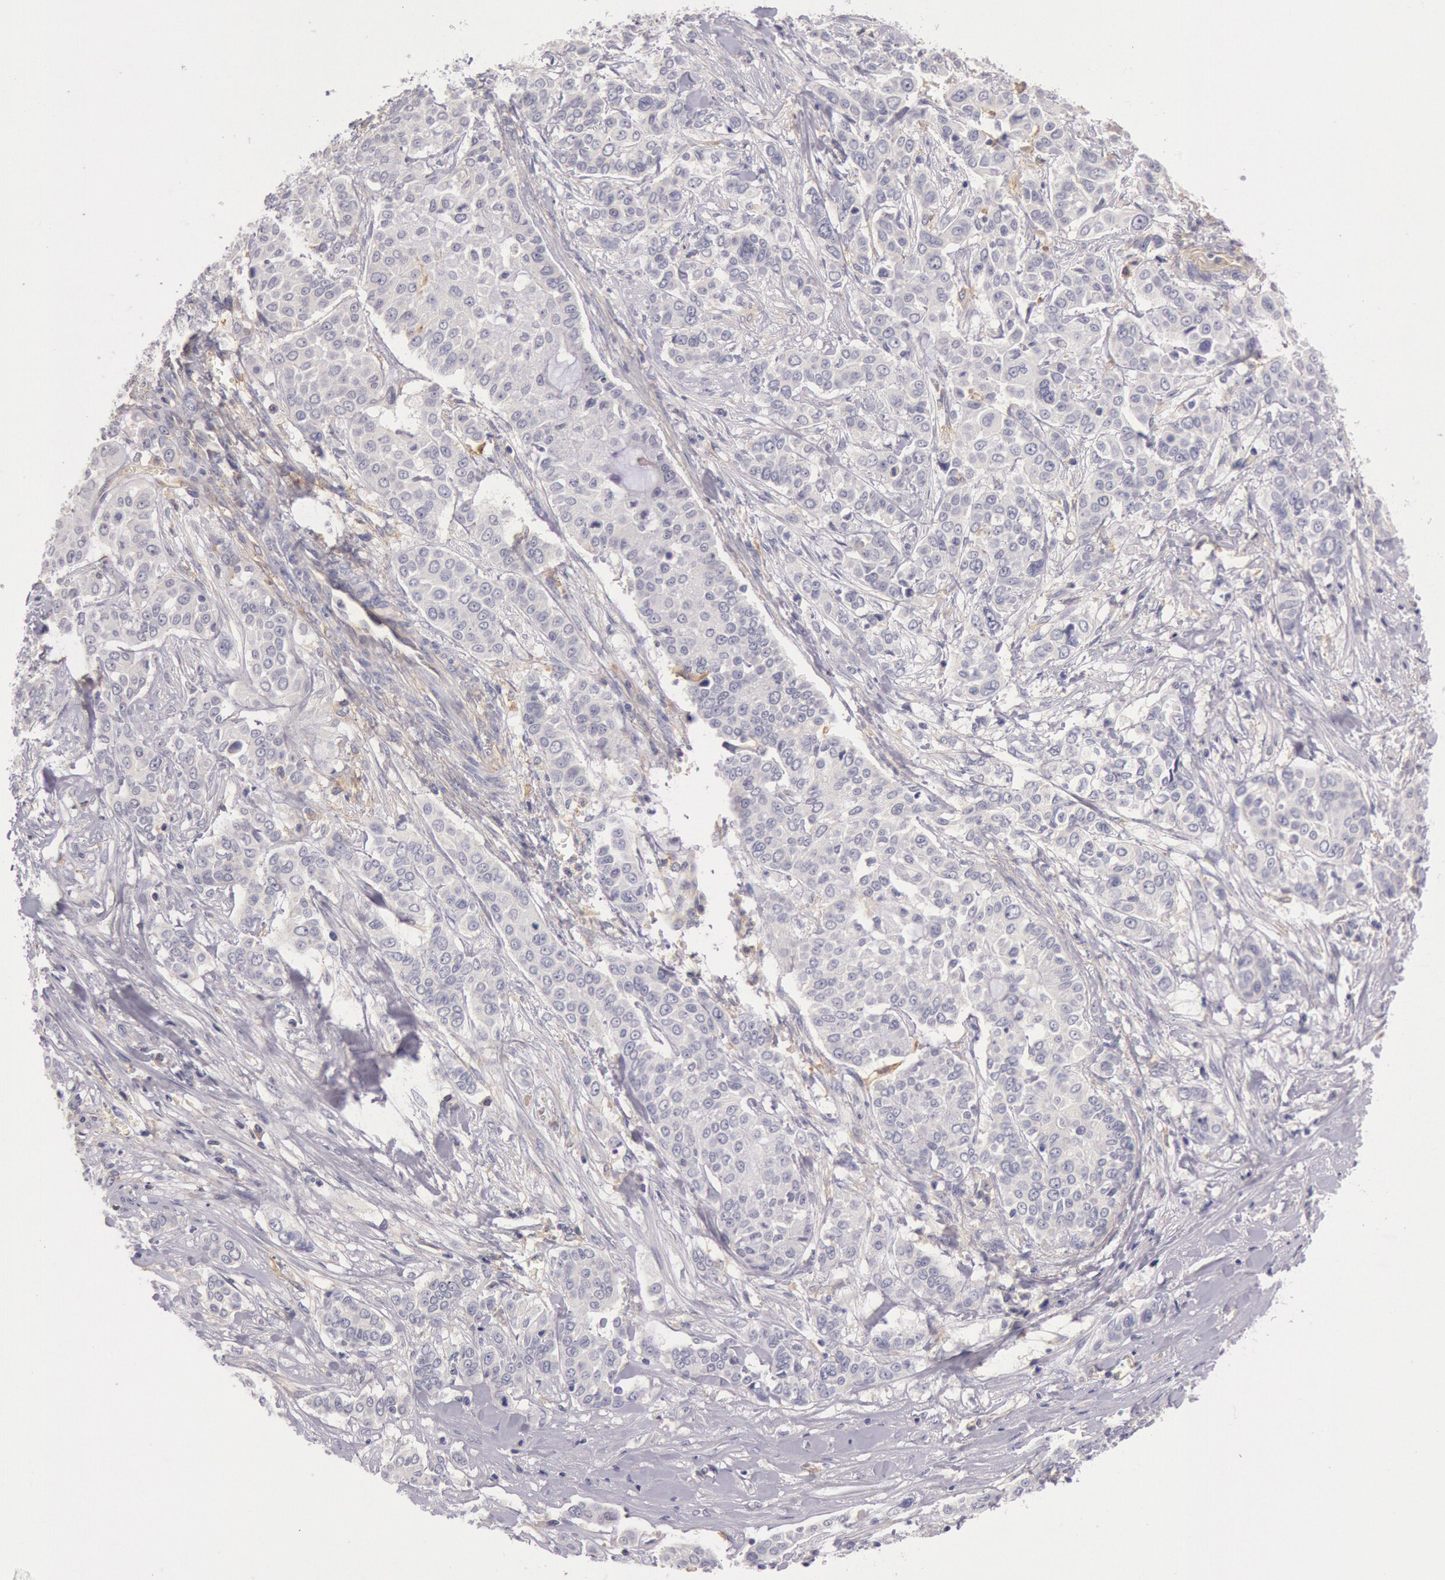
{"staining": {"intensity": "negative", "quantity": "none", "location": "none"}, "tissue": "pancreatic cancer", "cell_type": "Tumor cells", "image_type": "cancer", "snomed": [{"axis": "morphology", "description": "Adenocarcinoma, NOS"}, {"axis": "topography", "description": "Pancreas"}], "caption": "Protein analysis of pancreatic cancer demonstrates no significant staining in tumor cells.", "gene": "MYO5A", "patient": {"sex": "female", "age": 52}}